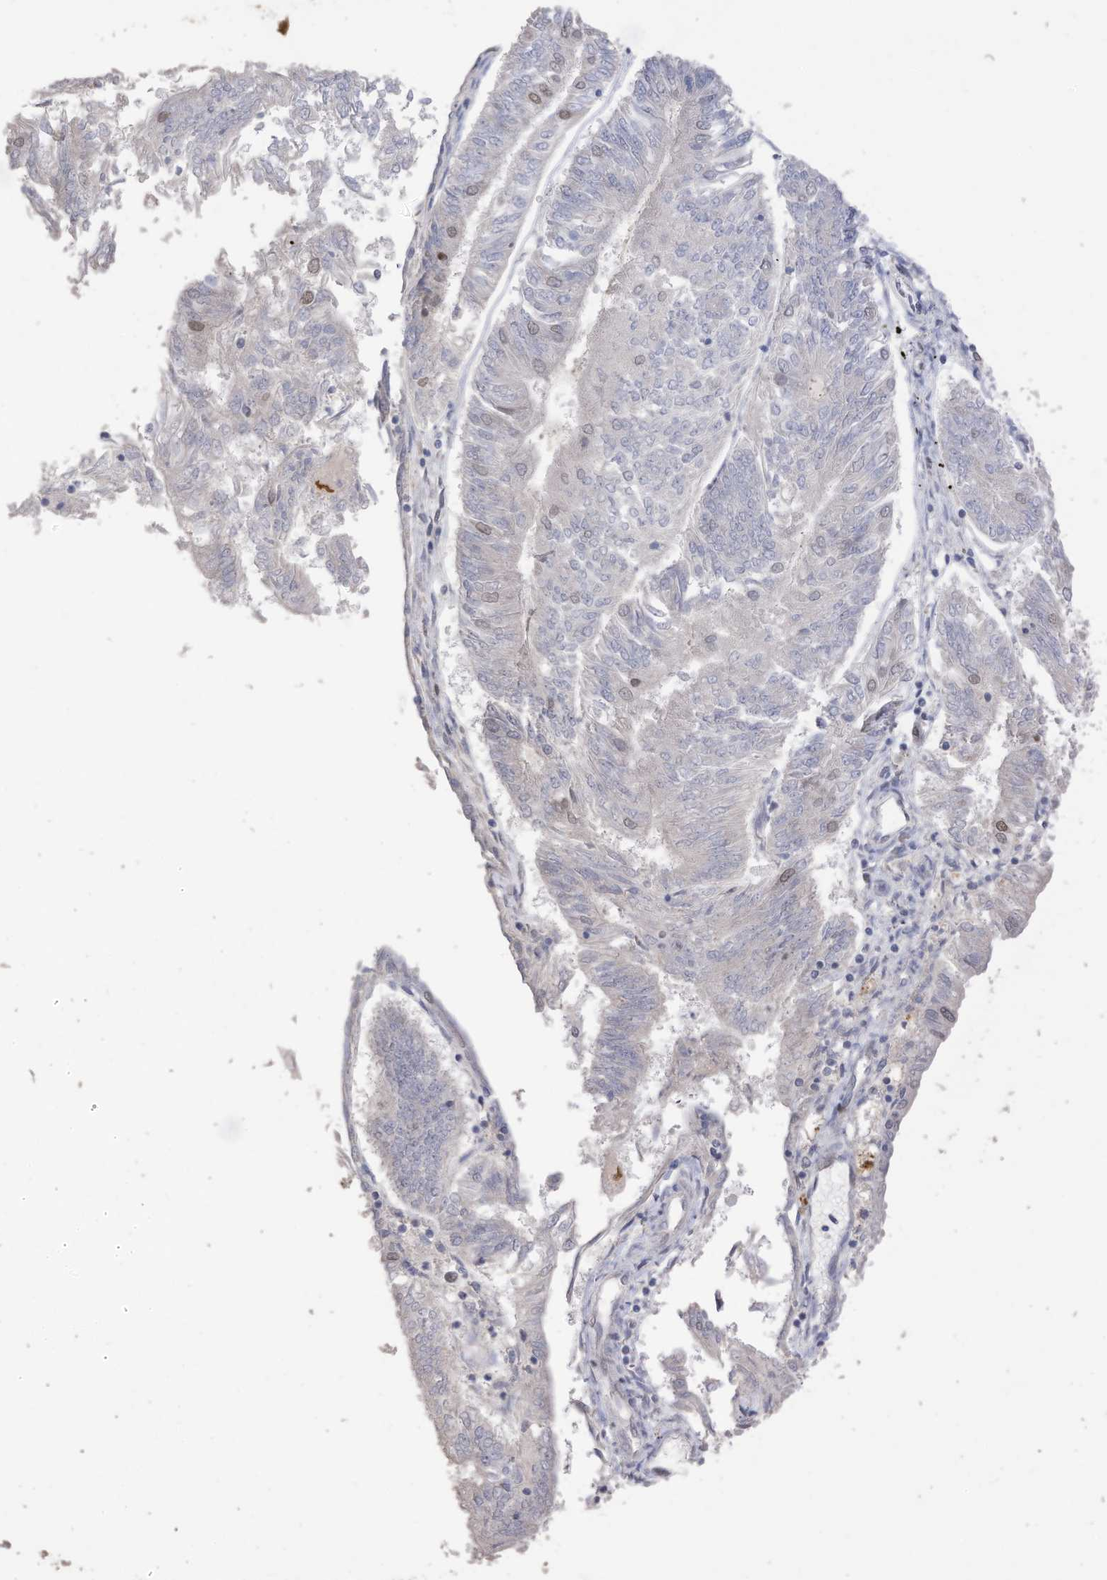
{"staining": {"intensity": "negative", "quantity": "none", "location": "none"}, "tissue": "endometrial cancer", "cell_type": "Tumor cells", "image_type": "cancer", "snomed": [{"axis": "morphology", "description": "Adenocarcinoma, NOS"}, {"axis": "topography", "description": "Endometrium"}], "caption": "Immunohistochemistry micrograph of human endometrial adenocarcinoma stained for a protein (brown), which demonstrates no positivity in tumor cells.", "gene": "RABL3", "patient": {"sex": "female", "age": 58}}